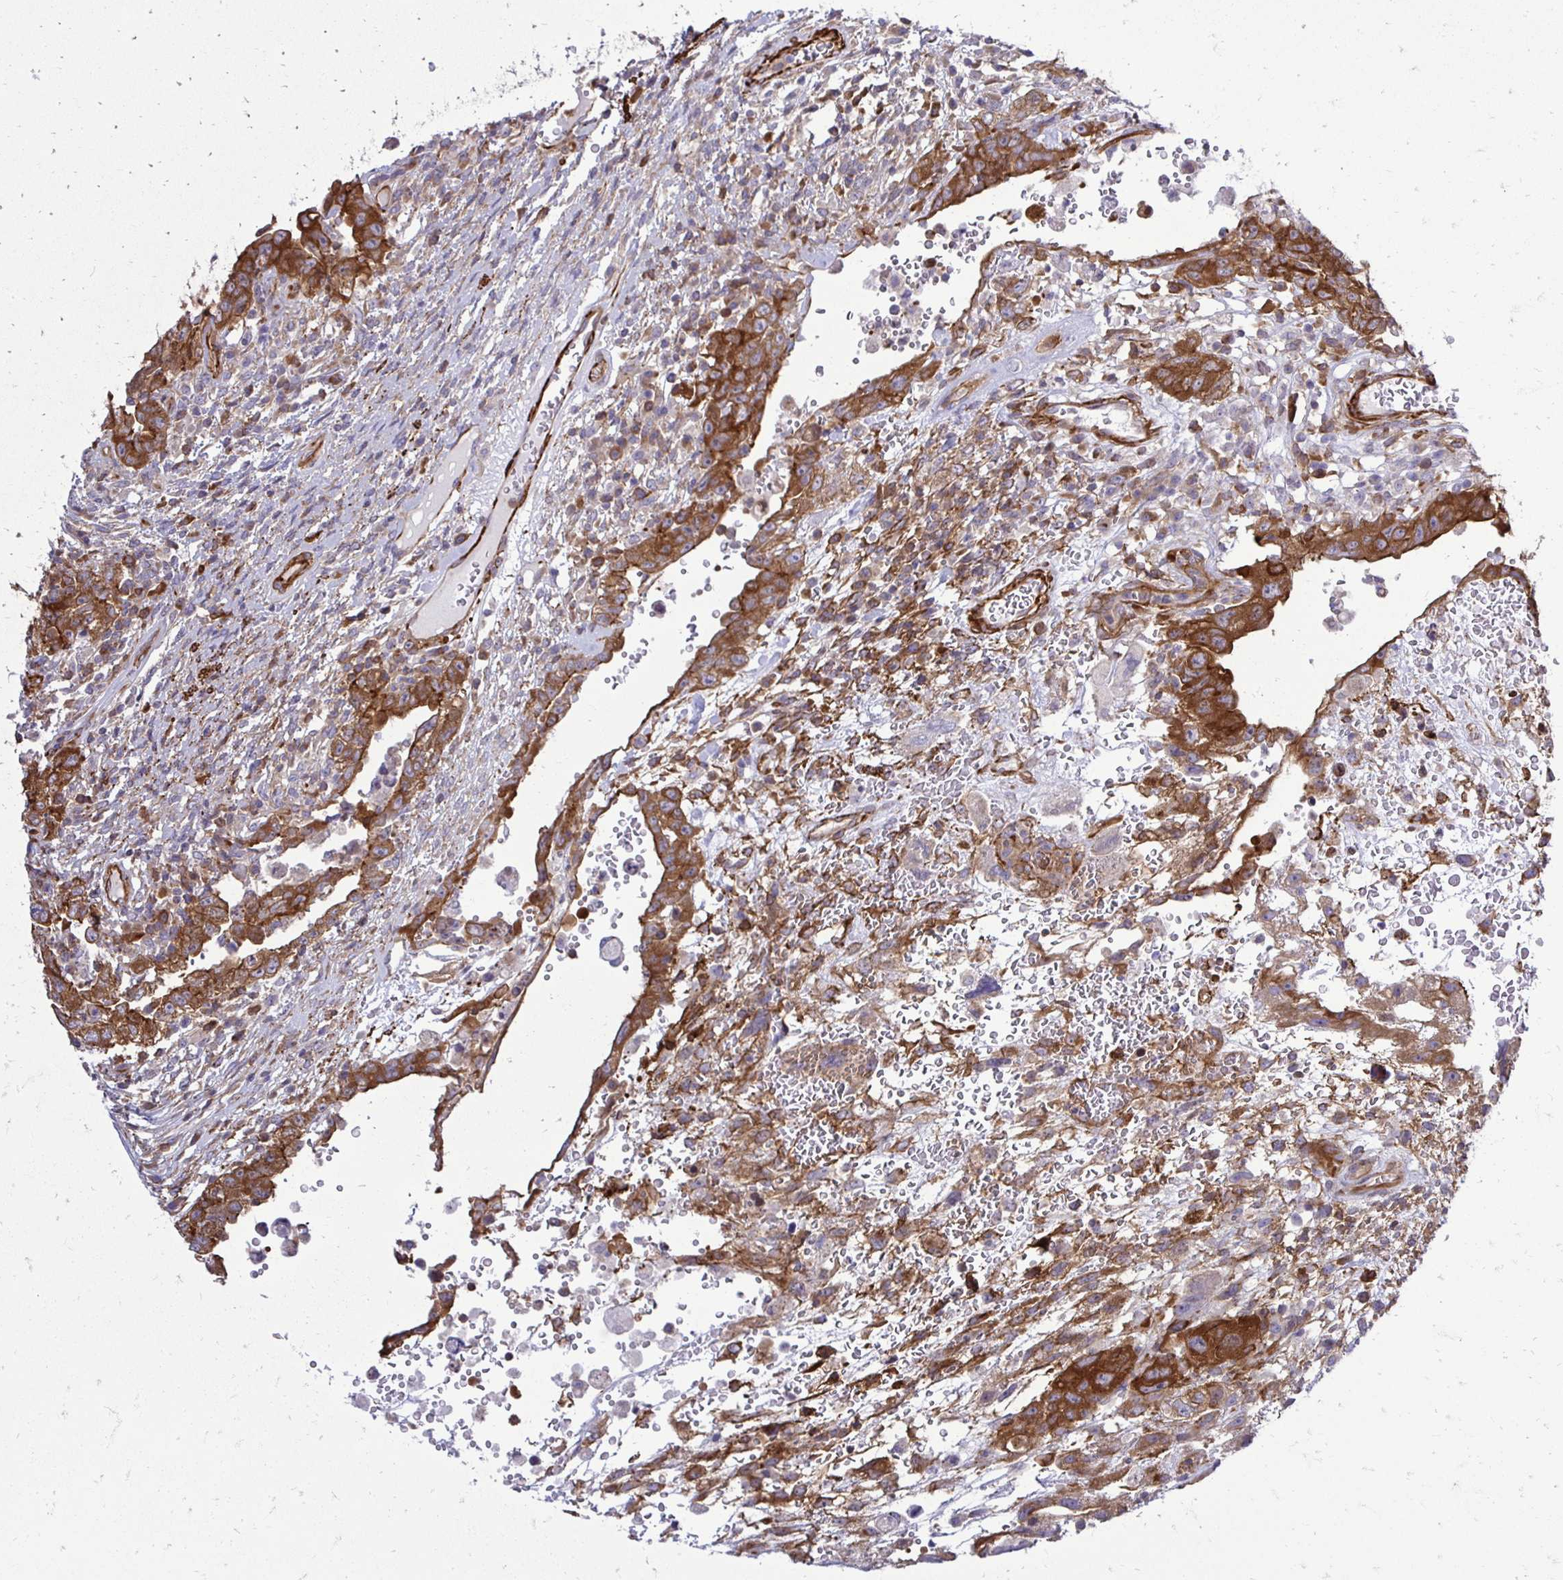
{"staining": {"intensity": "strong", "quantity": ">75%", "location": "cytoplasmic/membranous"}, "tissue": "testis cancer", "cell_type": "Tumor cells", "image_type": "cancer", "snomed": [{"axis": "morphology", "description": "Carcinoma, Embryonal, NOS"}, {"axis": "topography", "description": "Testis"}], "caption": "Immunohistochemistry (IHC) staining of embryonal carcinoma (testis), which demonstrates high levels of strong cytoplasmic/membranous staining in about >75% of tumor cells indicating strong cytoplasmic/membranous protein expression. The staining was performed using DAB (brown) for protein detection and nuclei were counterstained in hematoxylin (blue).", "gene": "CTPS1", "patient": {"sex": "male", "age": 26}}